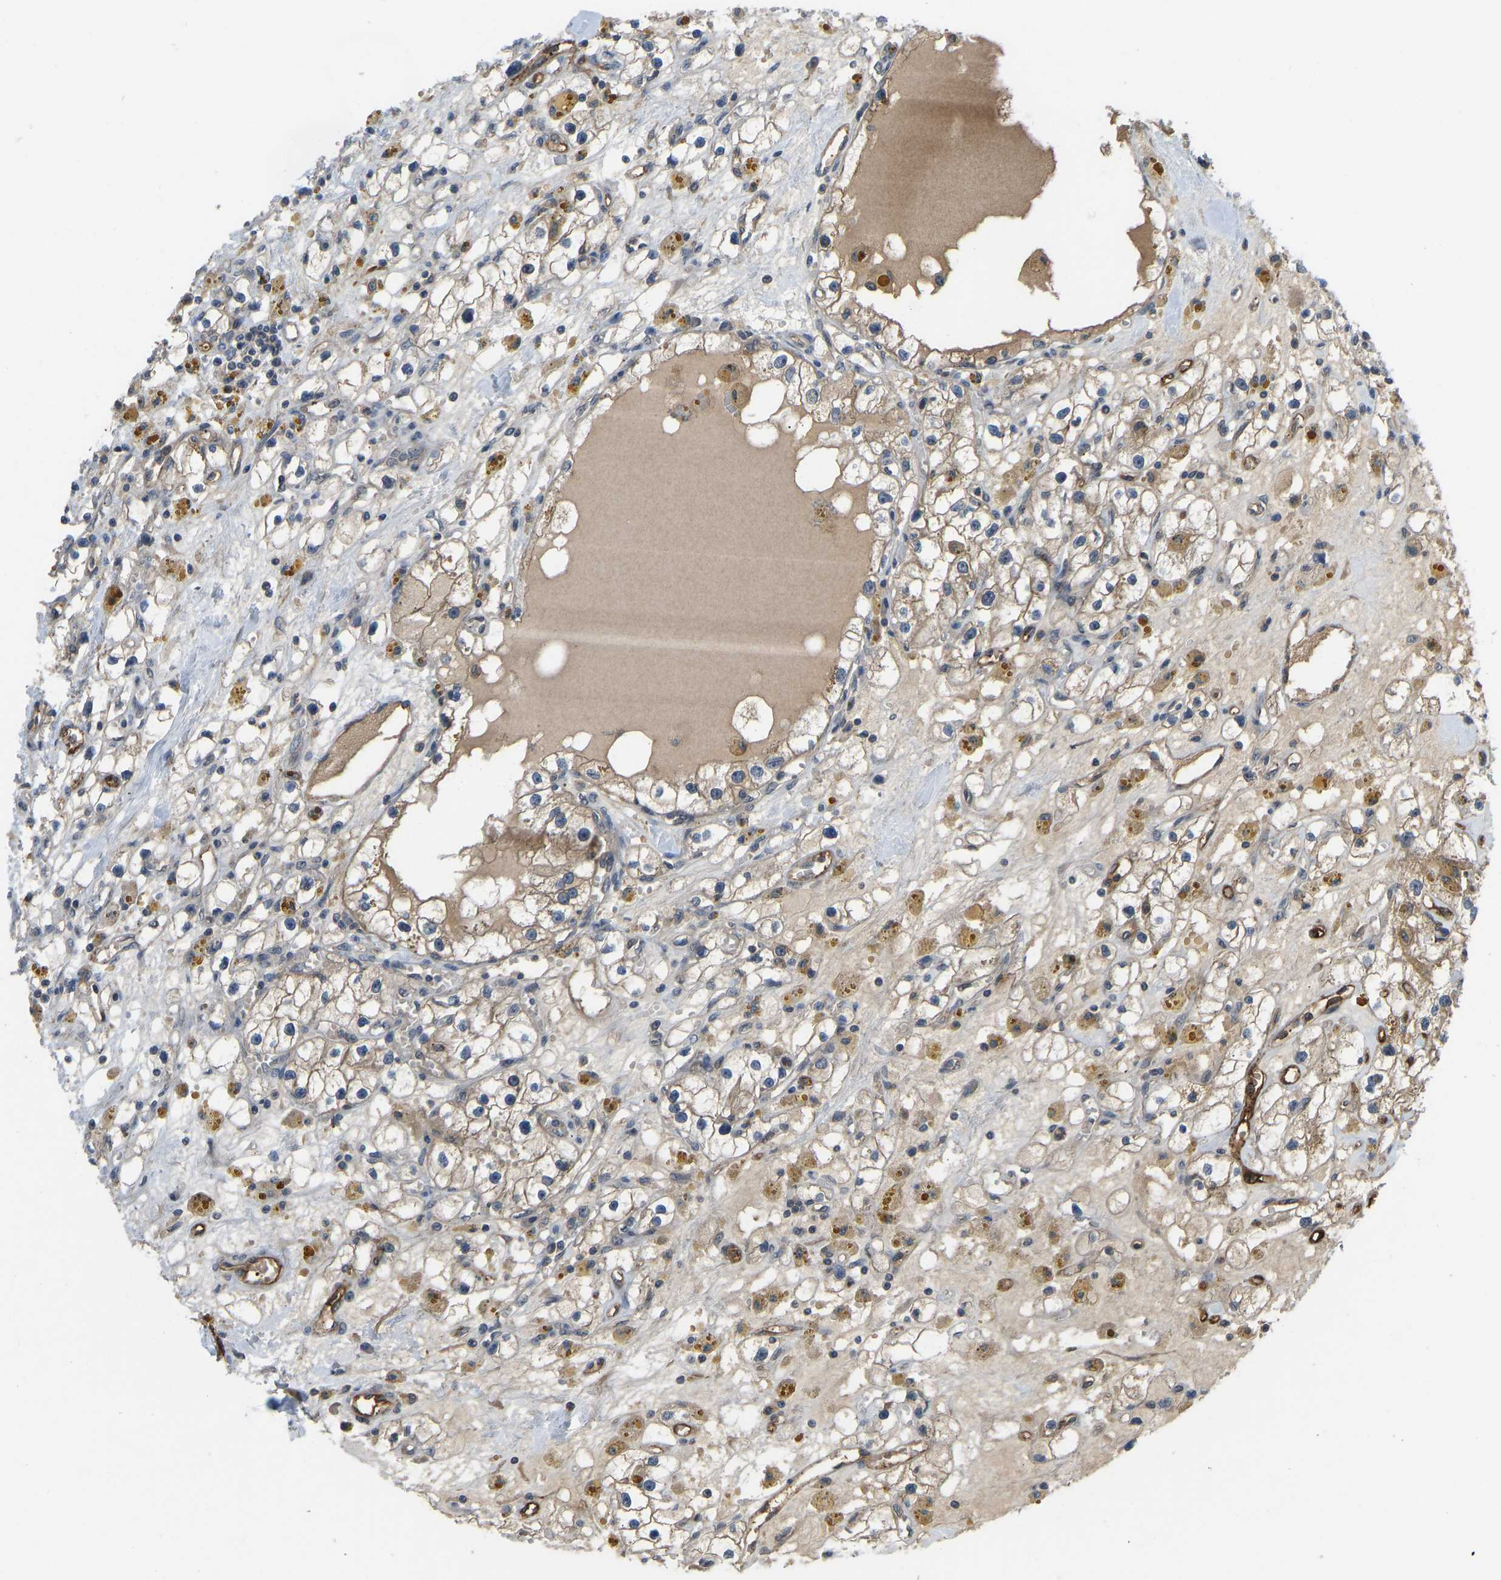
{"staining": {"intensity": "weak", "quantity": ">75%", "location": "cytoplasmic/membranous"}, "tissue": "renal cancer", "cell_type": "Tumor cells", "image_type": "cancer", "snomed": [{"axis": "morphology", "description": "Adenocarcinoma, NOS"}, {"axis": "topography", "description": "Kidney"}], "caption": "Brown immunohistochemical staining in human adenocarcinoma (renal) reveals weak cytoplasmic/membranous staining in approximately >75% of tumor cells. Nuclei are stained in blue.", "gene": "CCT8", "patient": {"sex": "male", "age": 56}}